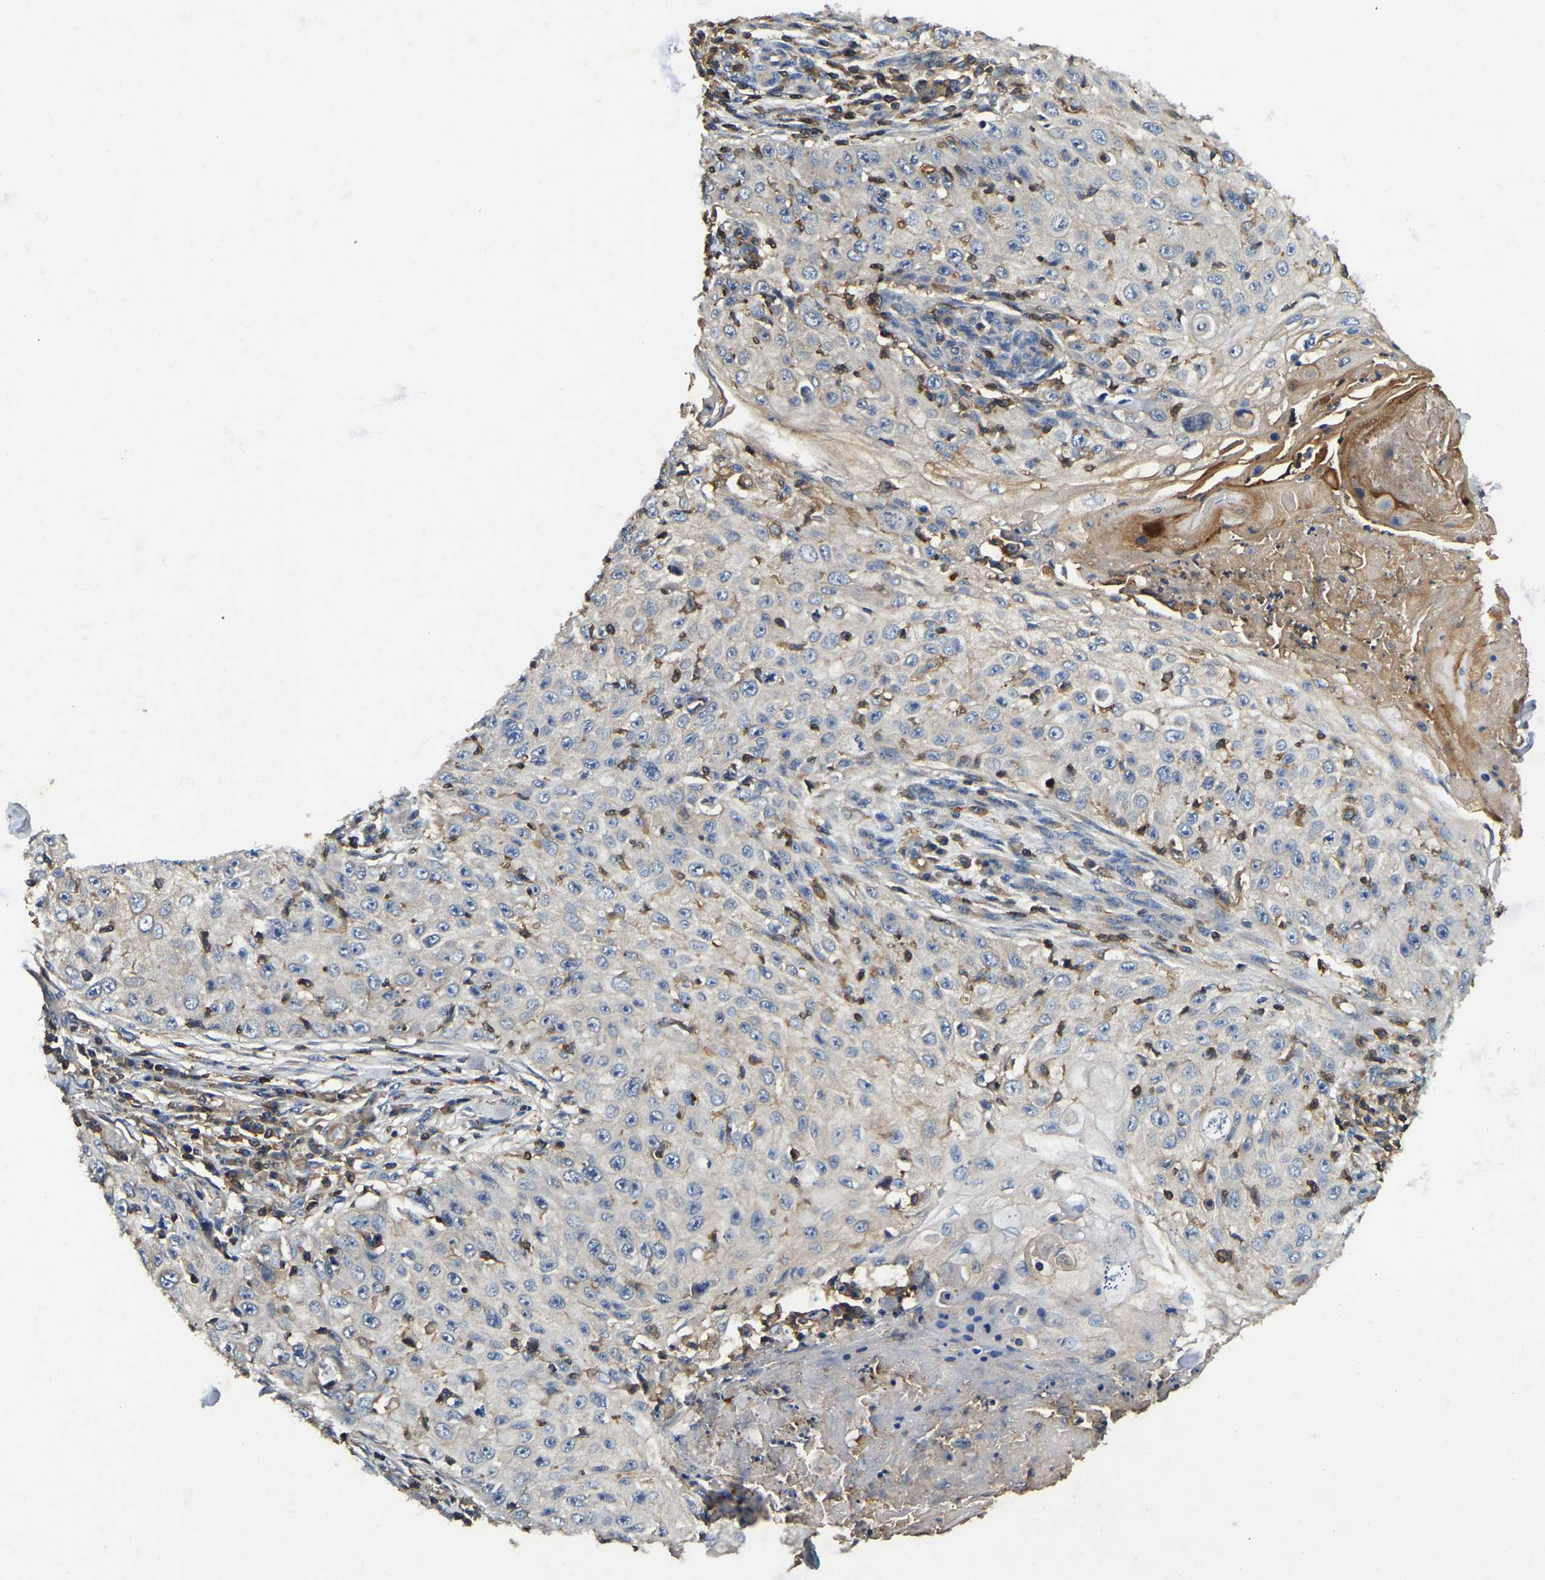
{"staining": {"intensity": "negative", "quantity": "none", "location": "none"}, "tissue": "skin cancer", "cell_type": "Tumor cells", "image_type": "cancer", "snomed": [{"axis": "morphology", "description": "Squamous cell carcinoma, NOS"}, {"axis": "topography", "description": "Skin"}], "caption": "Immunohistochemistry (IHC) photomicrograph of neoplastic tissue: human skin cancer stained with DAB (3,3'-diaminobenzidine) displays no significant protein expression in tumor cells. The staining is performed using DAB brown chromogen with nuclei counter-stained in using hematoxylin.", "gene": "SMPD2", "patient": {"sex": "male", "age": 86}}